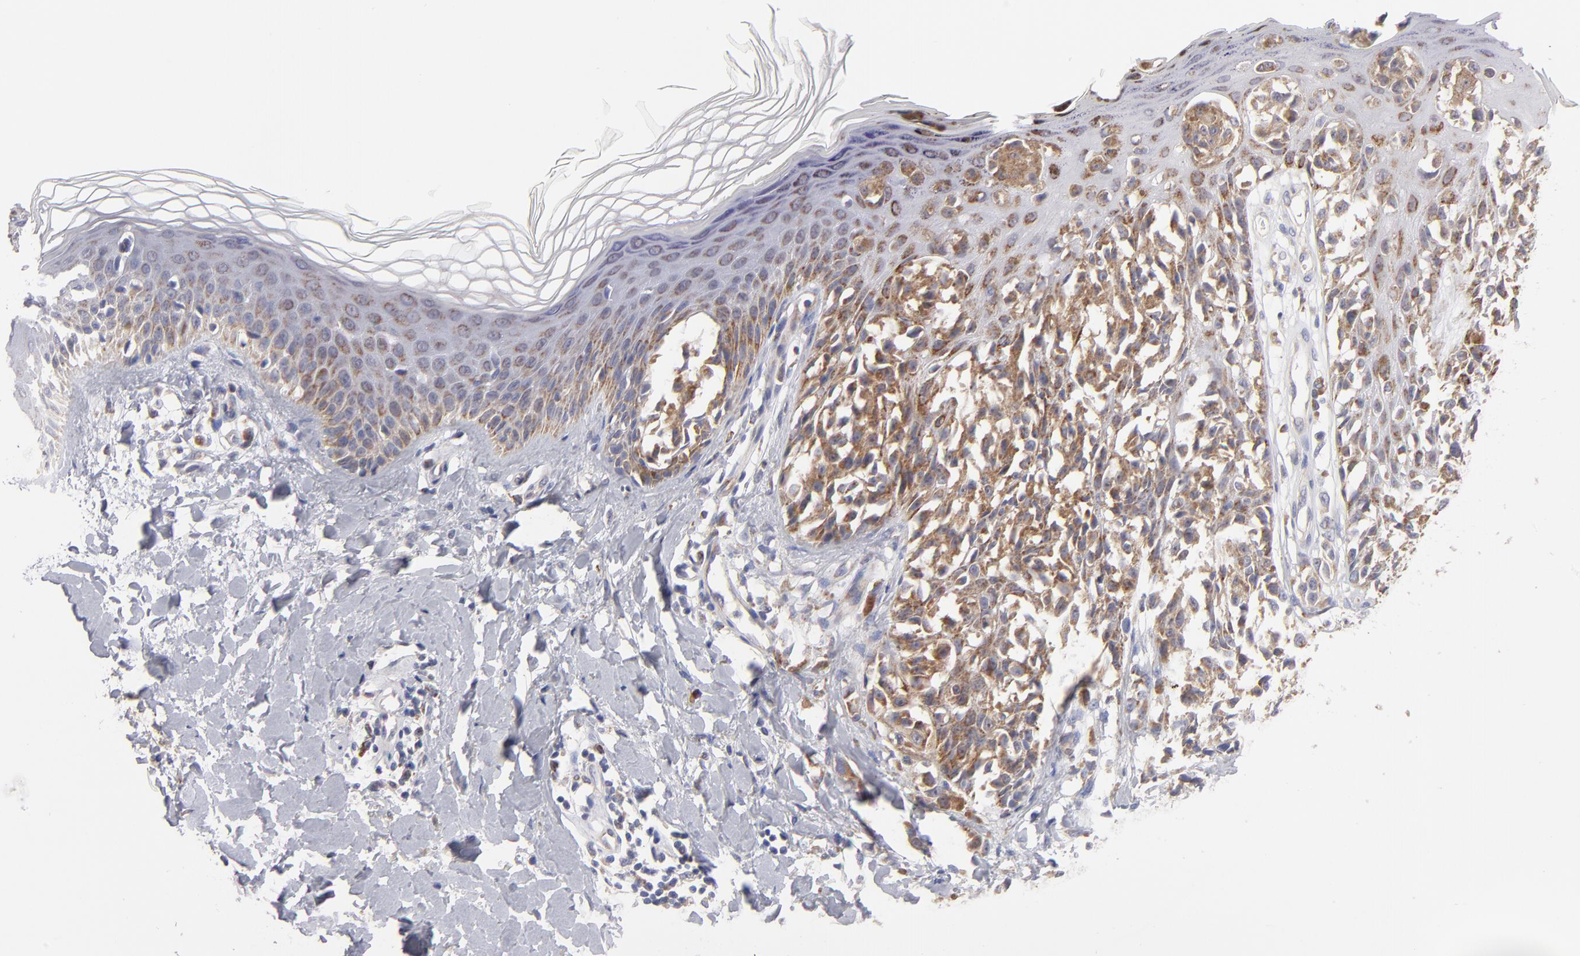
{"staining": {"intensity": "weak", "quantity": ">75%", "location": "cytoplasmic/membranous"}, "tissue": "melanoma", "cell_type": "Tumor cells", "image_type": "cancer", "snomed": [{"axis": "morphology", "description": "Malignant melanoma, NOS"}, {"axis": "topography", "description": "Skin"}], "caption": "This image demonstrates immunohistochemistry staining of human melanoma, with low weak cytoplasmic/membranous positivity in about >75% of tumor cells.", "gene": "HCCS", "patient": {"sex": "female", "age": 38}}